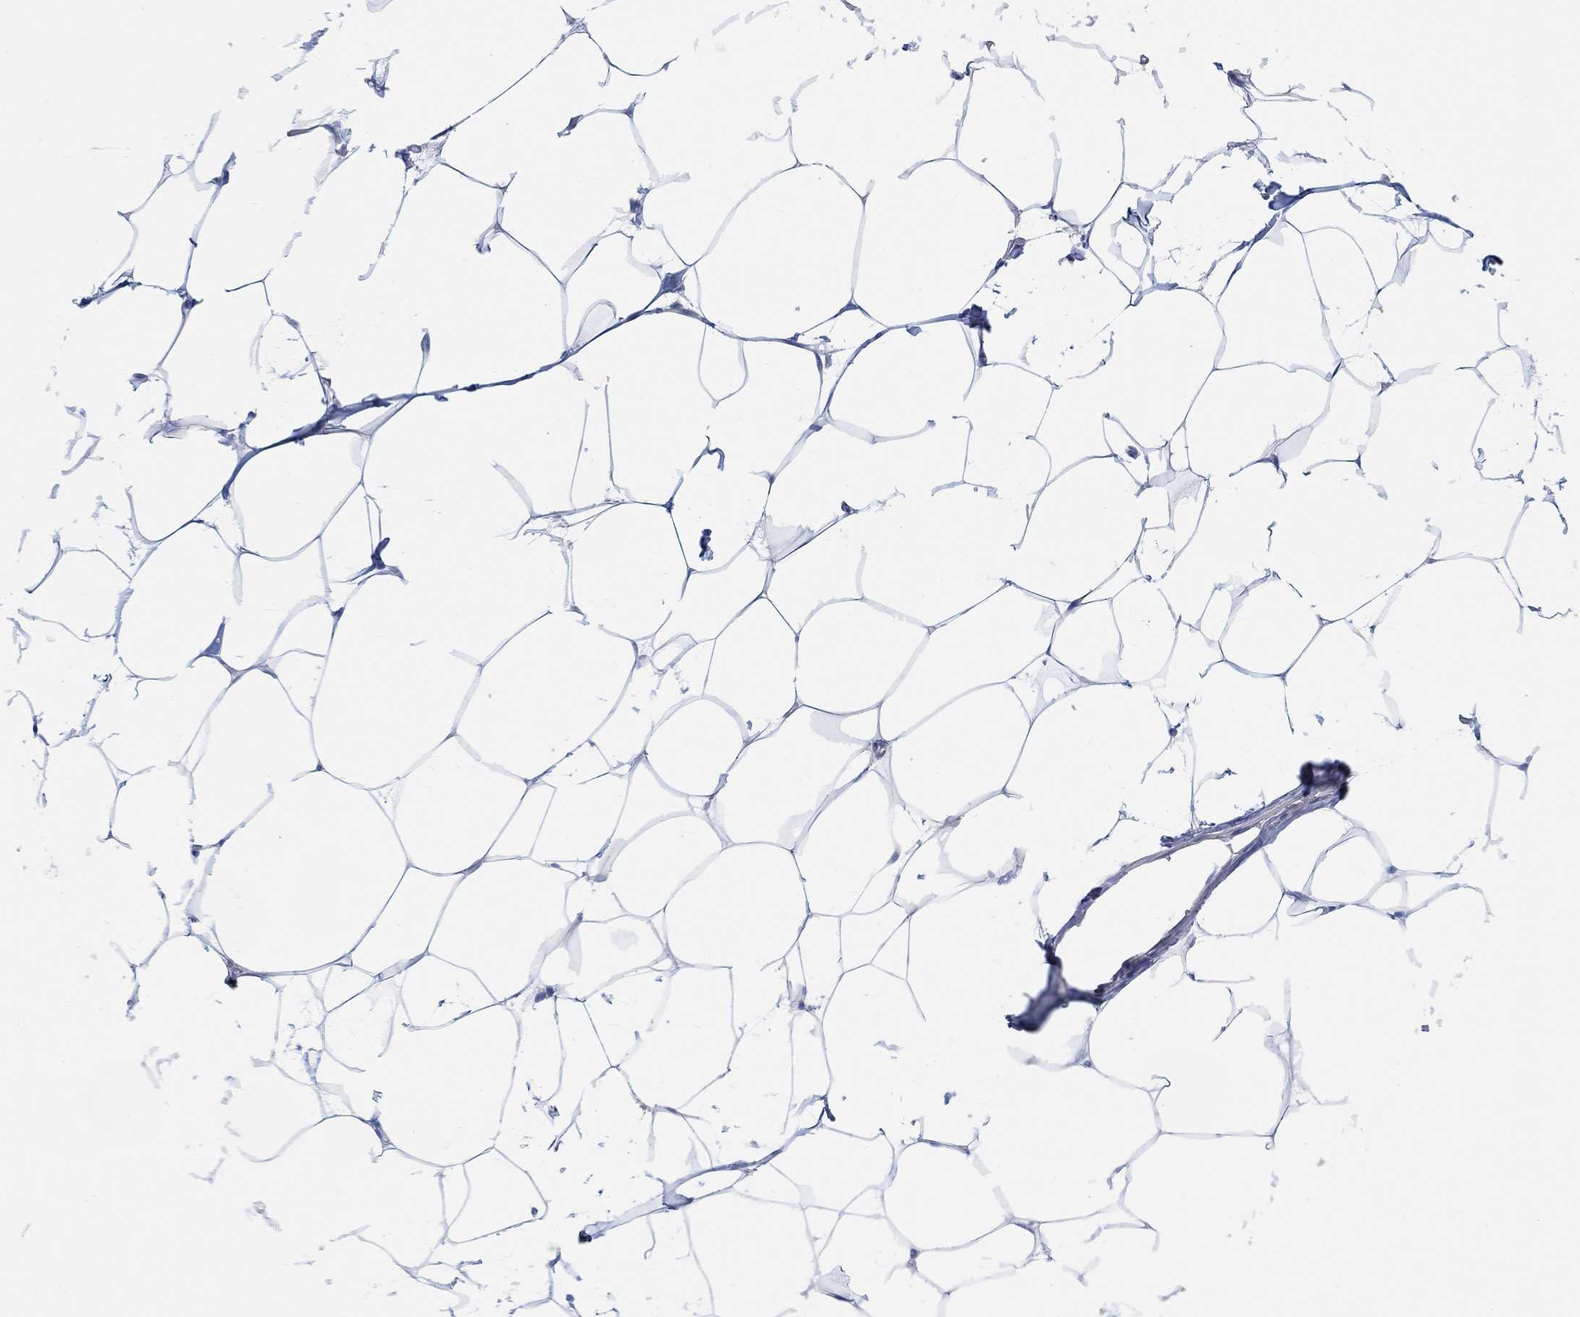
{"staining": {"intensity": "negative", "quantity": "none", "location": "none"}, "tissue": "breast", "cell_type": "Adipocytes", "image_type": "normal", "snomed": [{"axis": "morphology", "description": "Normal tissue, NOS"}, {"axis": "topography", "description": "Breast"}], "caption": "Immunohistochemistry micrograph of unremarkable human breast stained for a protein (brown), which reveals no staining in adipocytes.", "gene": "NLRP14", "patient": {"sex": "female", "age": 32}}